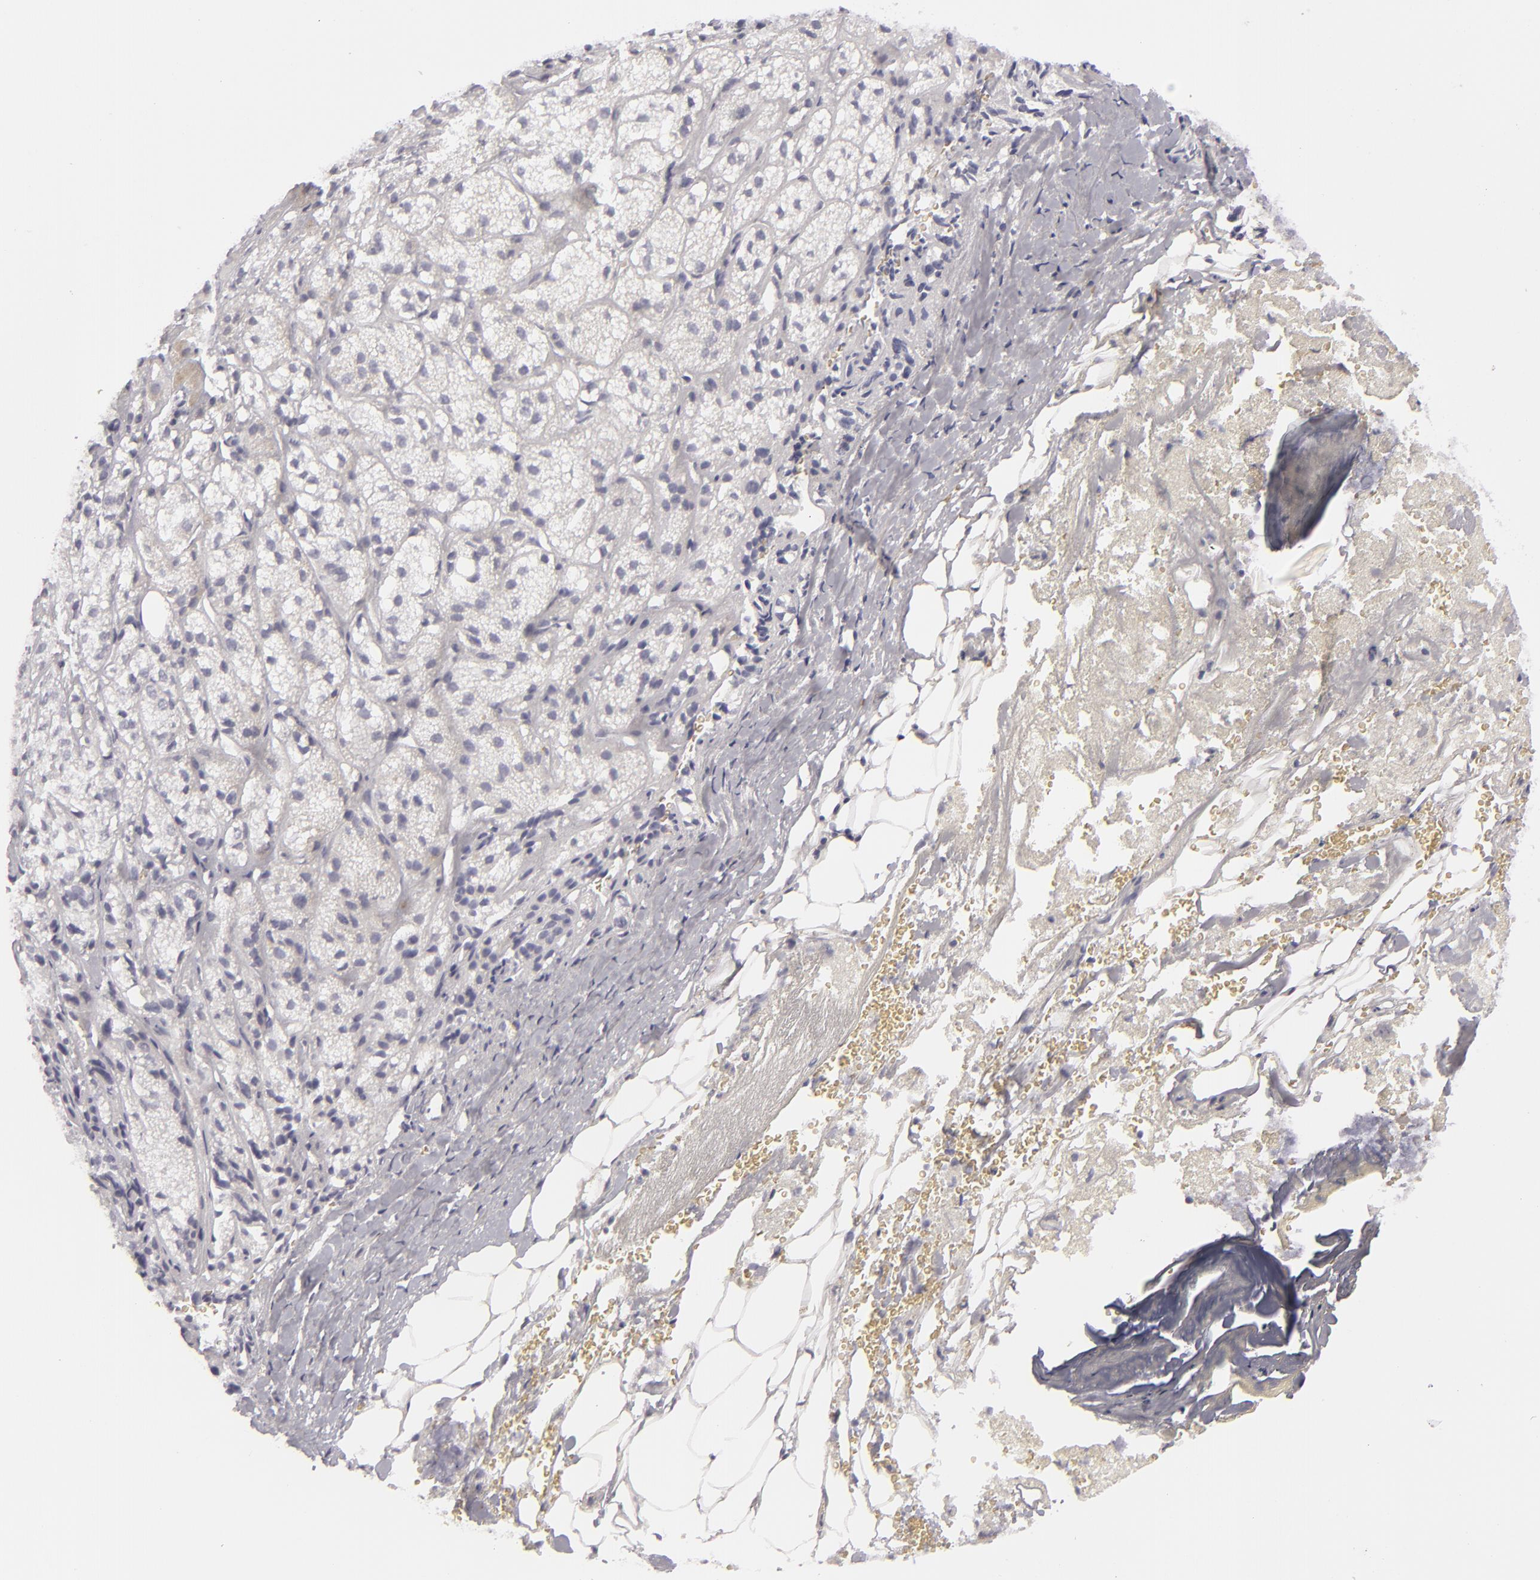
{"staining": {"intensity": "negative", "quantity": "none", "location": "none"}, "tissue": "adrenal gland", "cell_type": "Glandular cells", "image_type": "normal", "snomed": [{"axis": "morphology", "description": "Normal tissue, NOS"}, {"axis": "topography", "description": "Adrenal gland"}], "caption": "Immunohistochemical staining of benign adrenal gland displays no significant positivity in glandular cells. (Brightfield microscopy of DAB immunohistochemistry (IHC) at high magnification).", "gene": "FLG", "patient": {"sex": "female", "age": 71}}